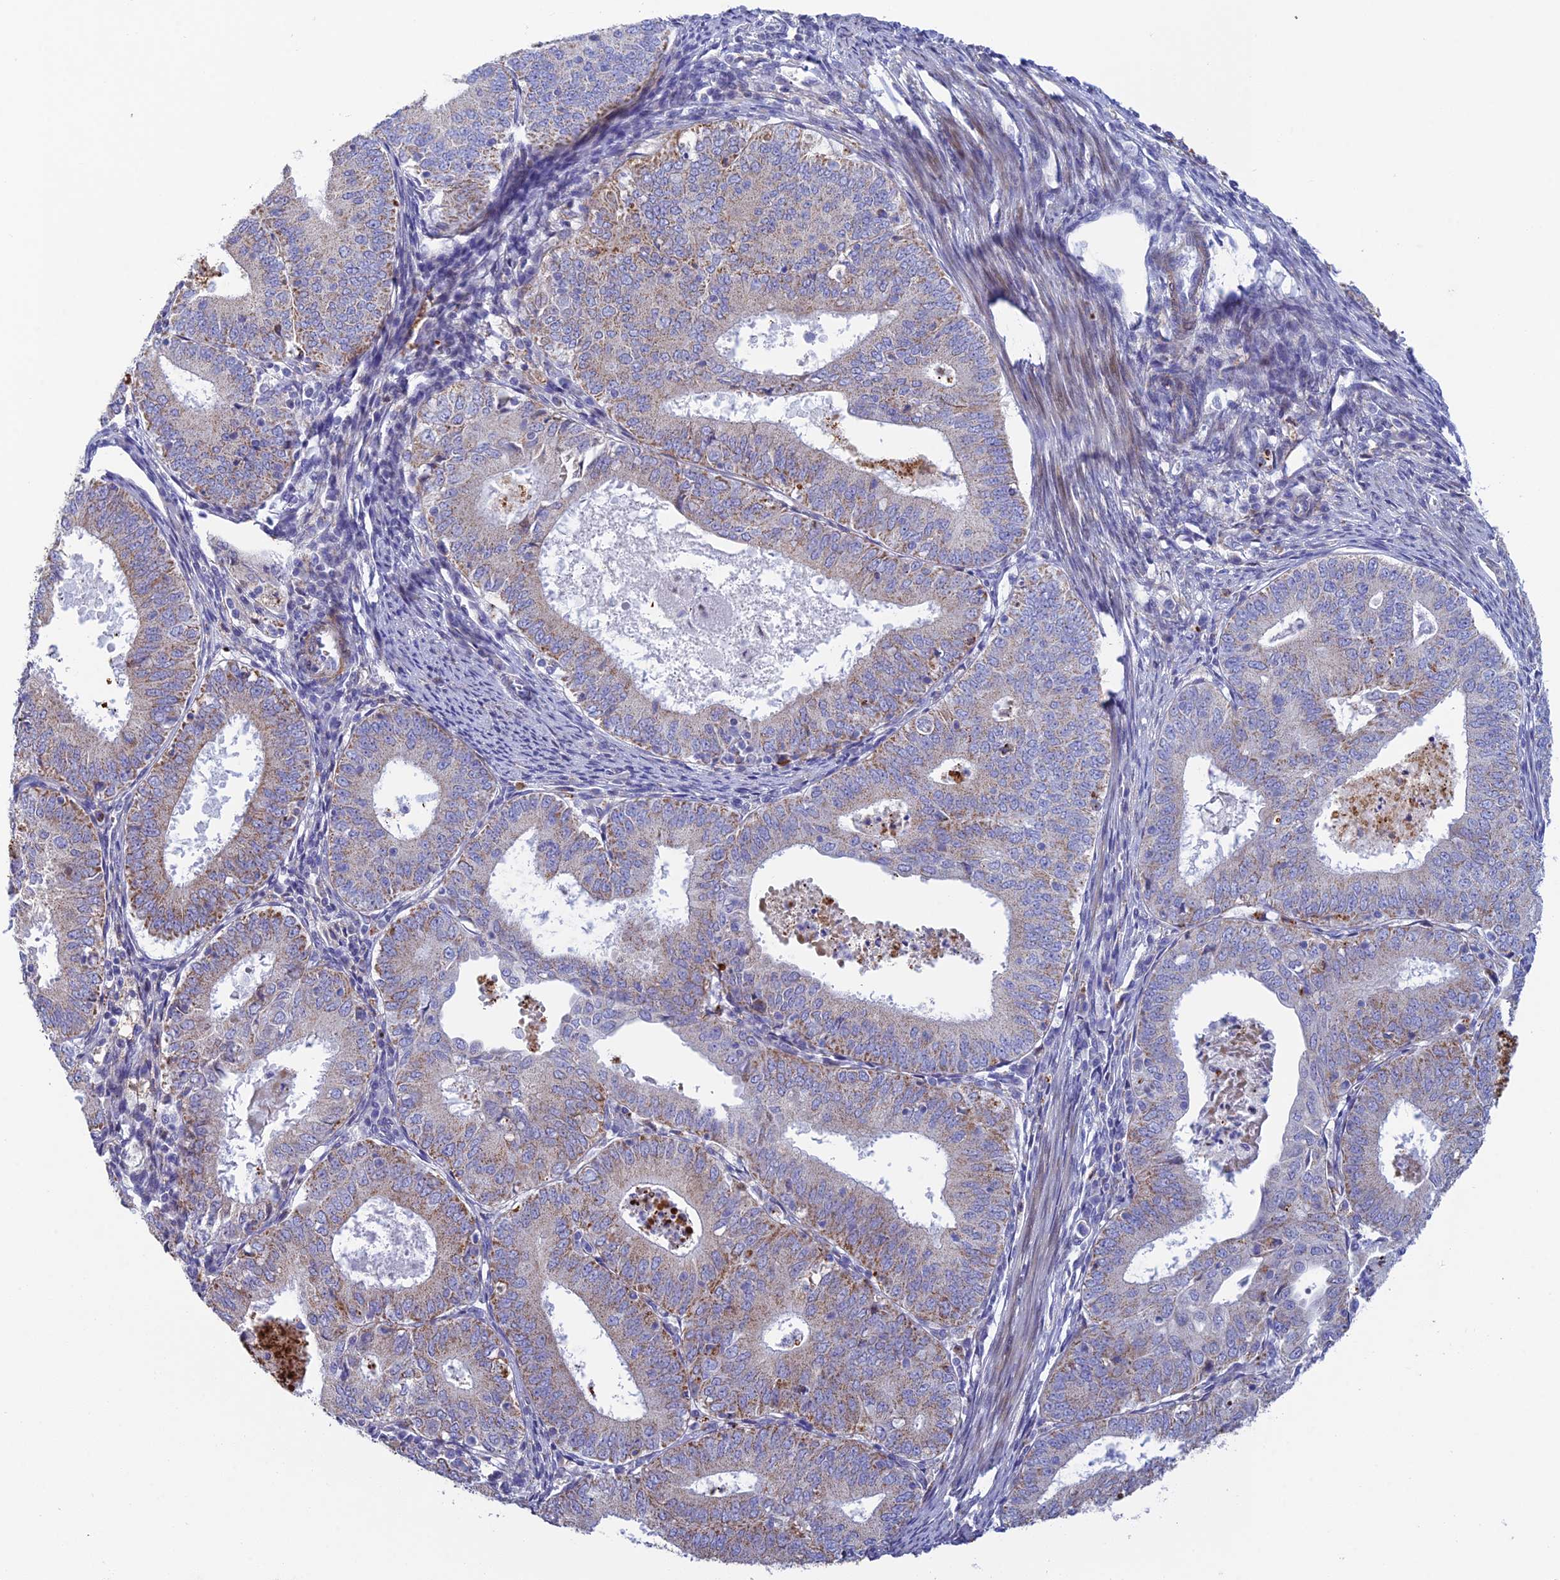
{"staining": {"intensity": "moderate", "quantity": "<25%", "location": "cytoplasmic/membranous"}, "tissue": "endometrial cancer", "cell_type": "Tumor cells", "image_type": "cancer", "snomed": [{"axis": "morphology", "description": "Adenocarcinoma, NOS"}, {"axis": "topography", "description": "Endometrium"}], "caption": "Human endometrial adenocarcinoma stained with a protein marker reveals moderate staining in tumor cells.", "gene": "CSPG4", "patient": {"sex": "female", "age": 57}}